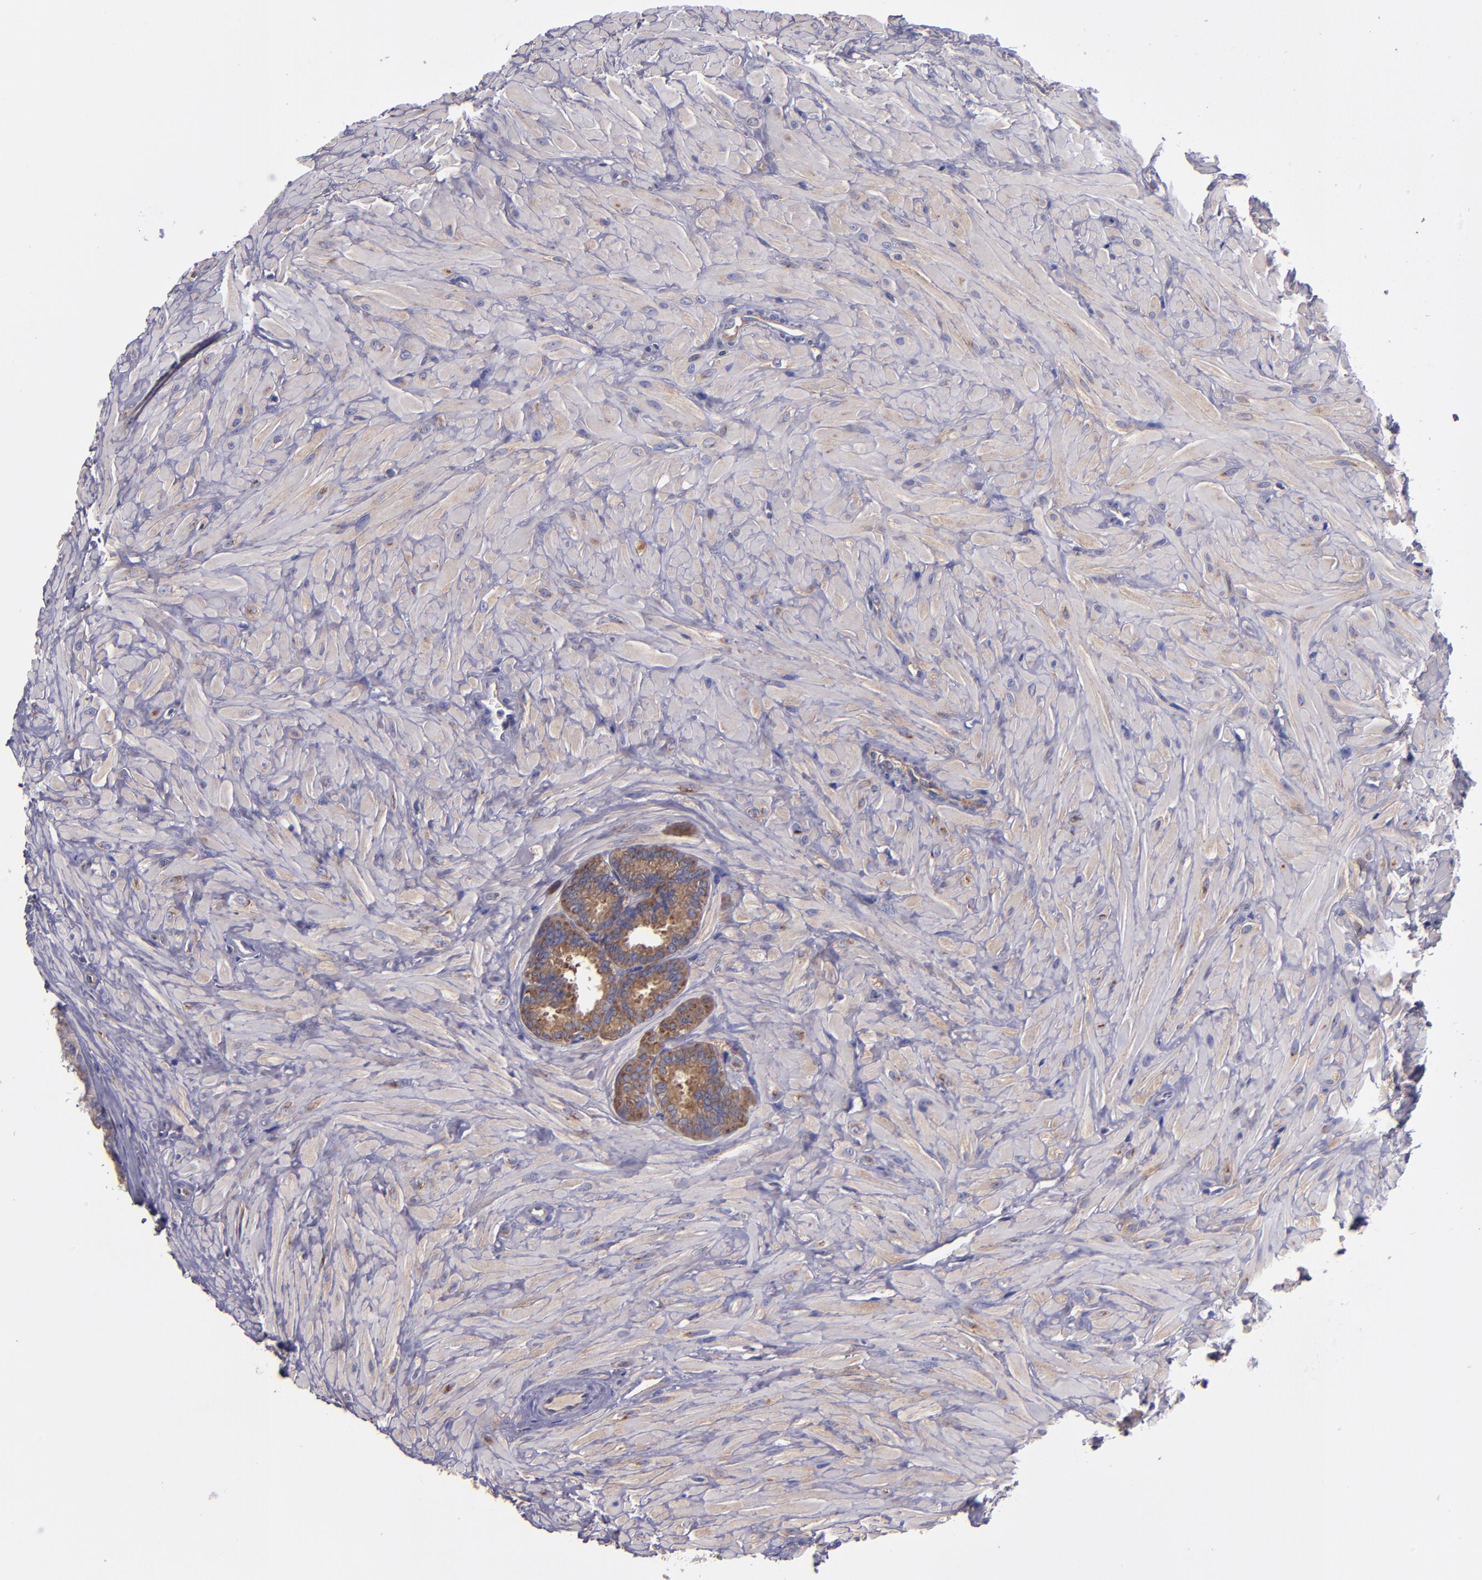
{"staining": {"intensity": "moderate", "quantity": ">75%", "location": "cytoplasmic/membranous"}, "tissue": "seminal vesicle", "cell_type": "Glandular cells", "image_type": "normal", "snomed": [{"axis": "morphology", "description": "Normal tissue, NOS"}, {"axis": "topography", "description": "Seminal veicle"}], "caption": "A medium amount of moderate cytoplasmic/membranous staining is seen in about >75% of glandular cells in normal seminal vesicle.", "gene": "CARS1", "patient": {"sex": "male", "age": 26}}